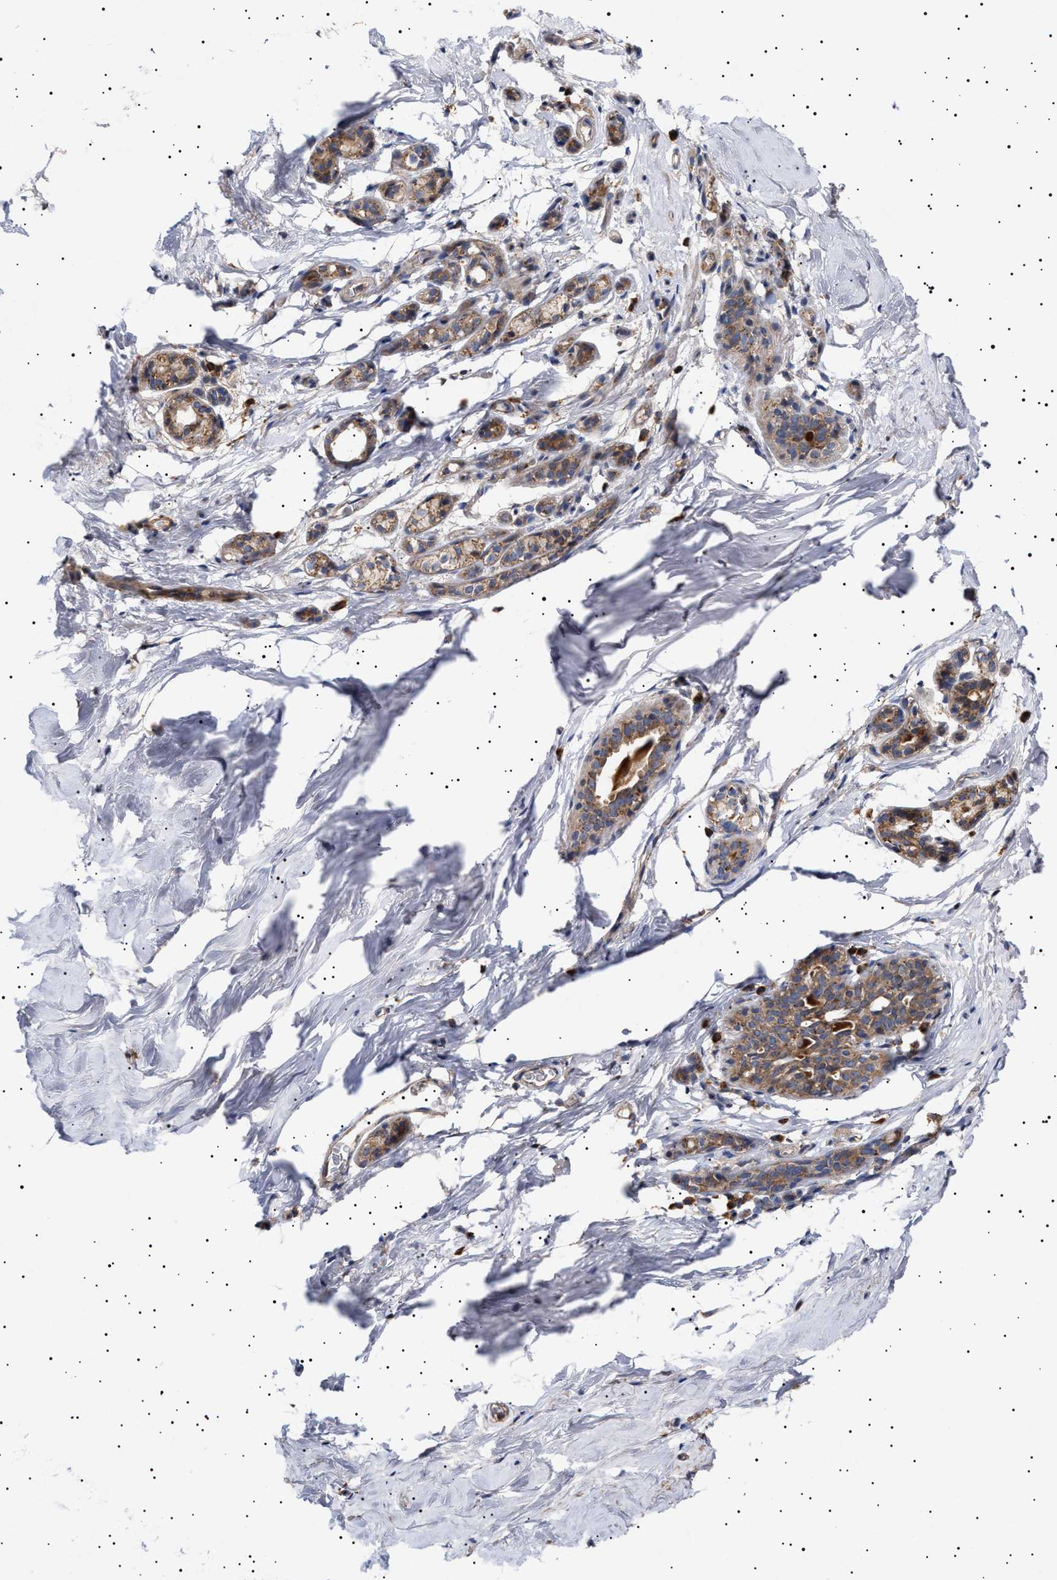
{"staining": {"intensity": "negative", "quantity": "none", "location": "none"}, "tissue": "breast", "cell_type": "Adipocytes", "image_type": "normal", "snomed": [{"axis": "morphology", "description": "Normal tissue, NOS"}, {"axis": "topography", "description": "Breast"}], "caption": "The immunohistochemistry (IHC) photomicrograph has no significant expression in adipocytes of breast.", "gene": "MRPL10", "patient": {"sex": "female", "age": 62}}